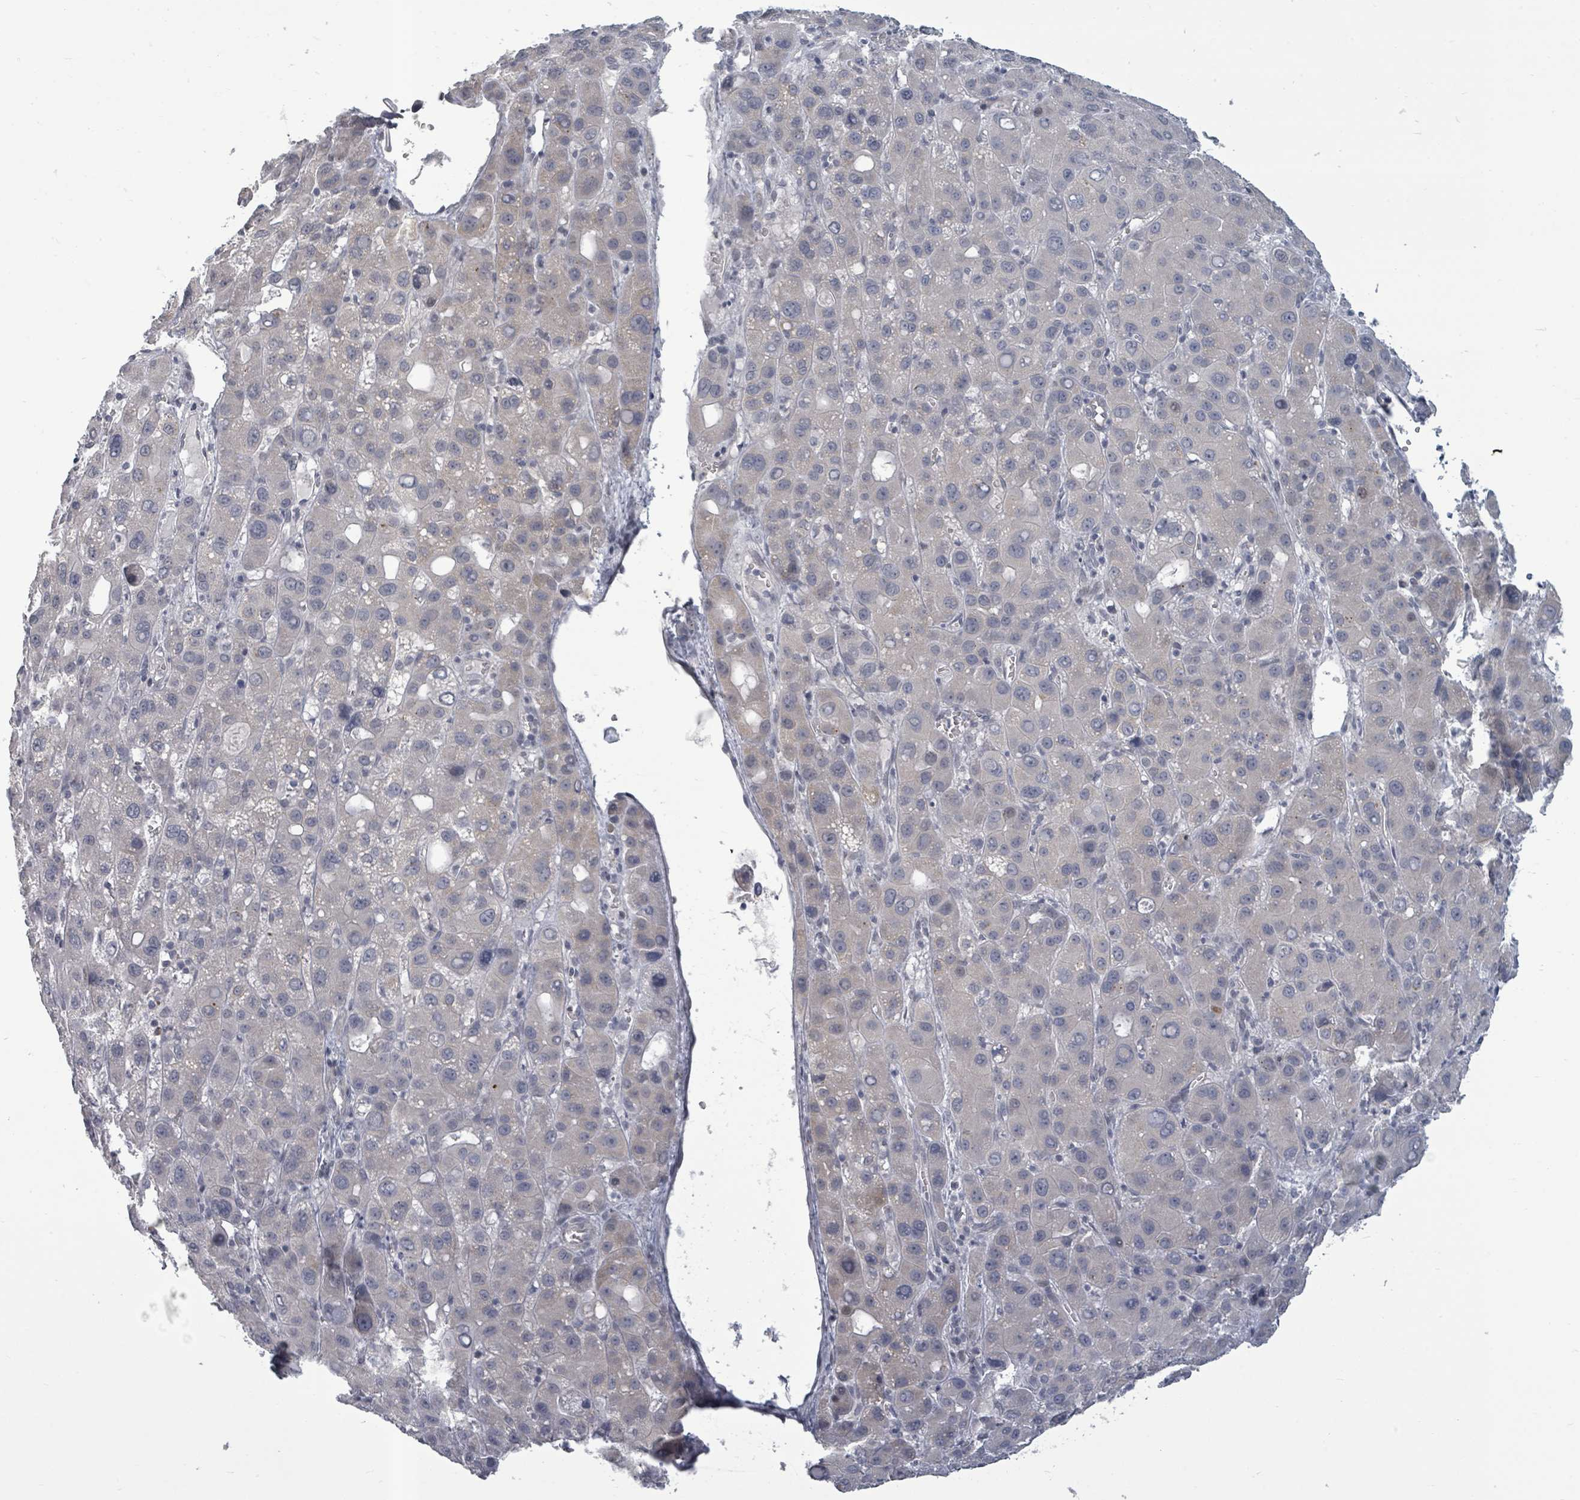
{"staining": {"intensity": "negative", "quantity": "none", "location": "none"}, "tissue": "liver cancer", "cell_type": "Tumor cells", "image_type": "cancer", "snomed": [{"axis": "morphology", "description": "Carcinoma, Hepatocellular, NOS"}, {"axis": "topography", "description": "Liver"}], "caption": "Immunohistochemistry image of human liver hepatocellular carcinoma stained for a protein (brown), which displays no expression in tumor cells.", "gene": "PTPN20", "patient": {"sex": "male", "age": 55}}